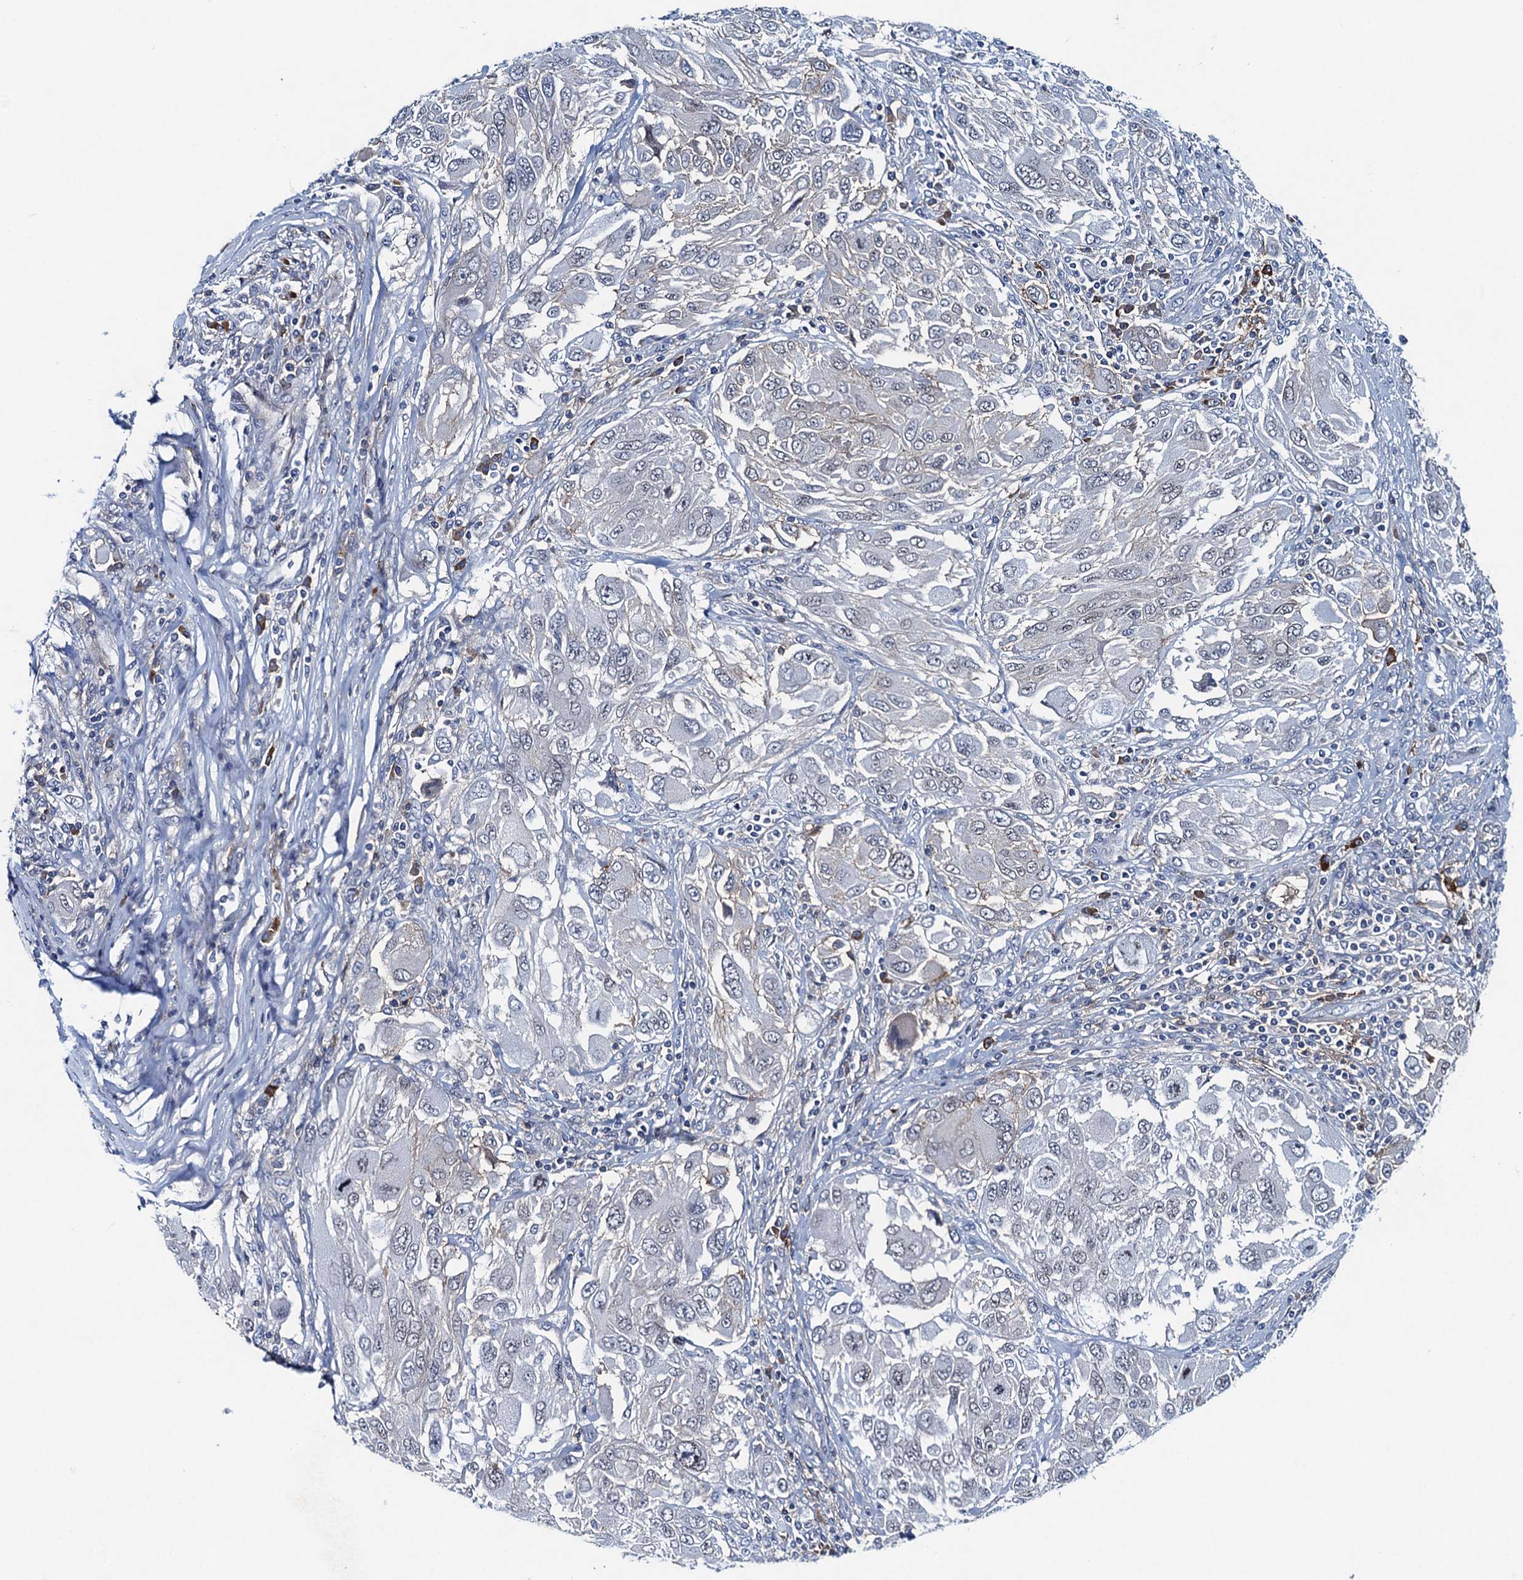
{"staining": {"intensity": "negative", "quantity": "none", "location": "none"}, "tissue": "melanoma", "cell_type": "Tumor cells", "image_type": "cancer", "snomed": [{"axis": "morphology", "description": "Malignant melanoma, NOS"}, {"axis": "topography", "description": "Skin"}], "caption": "This image is of melanoma stained with IHC to label a protein in brown with the nuclei are counter-stained blue. There is no positivity in tumor cells. Nuclei are stained in blue.", "gene": "HAPSTR1", "patient": {"sex": "female", "age": 91}}